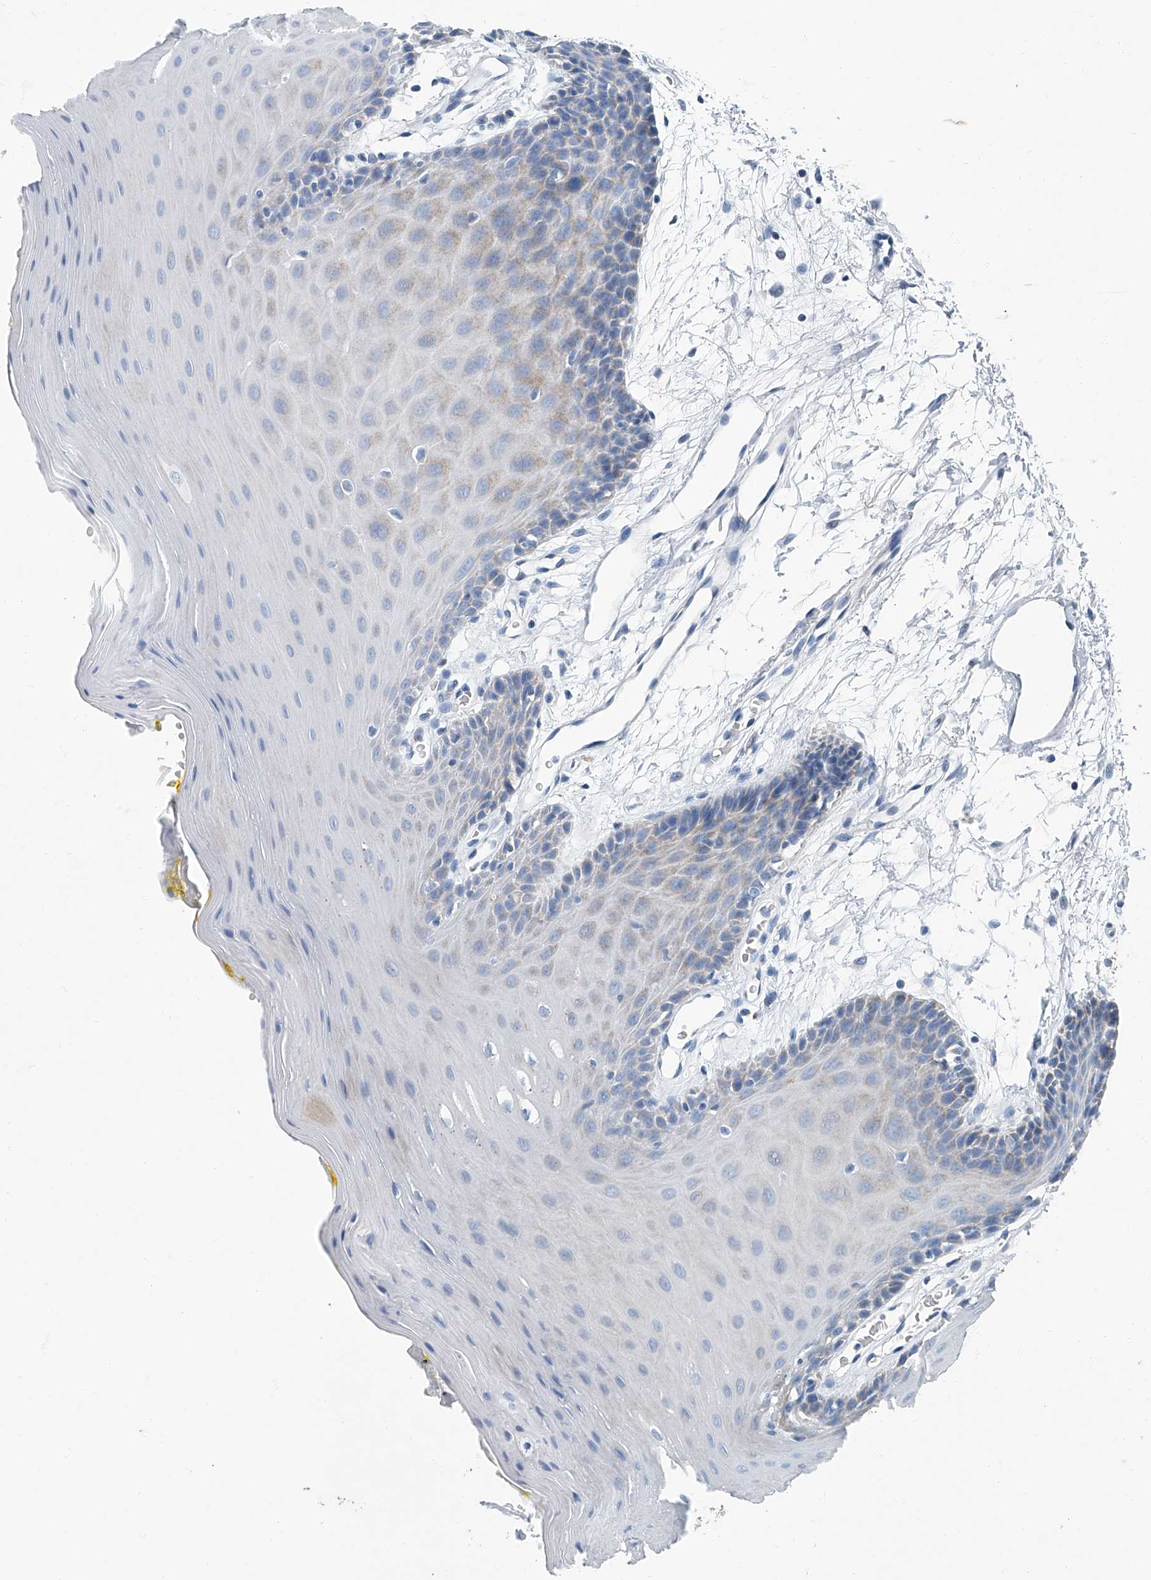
{"staining": {"intensity": "negative", "quantity": "none", "location": "none"}, "tissue": "oral mucosa", "cell_type": "Squamous epithelial cells", "image_type": "normal", "snomed": [{"axis": "morphology", "description": "Normal tissue, NOS"}, {"axis": "morphology", "description": "Squamous cell carcinoma, NOS"}, {"axis": "topography", "description": "Skeletal muscle"}, {"axis": "topography", "description": "Oral tissue"}, {"axis": "topography", "description": "Salivary gland"}, {"axis": "topography", "description": "Head-Neck"}], "caption": "Immunohistochemistry histopathology image of normal oral mucosa stained for a protein (brown), which shows no expression in squamous epithelial cells.", "gene": "MT", "patient": {"sex": "male", "age": 54}}